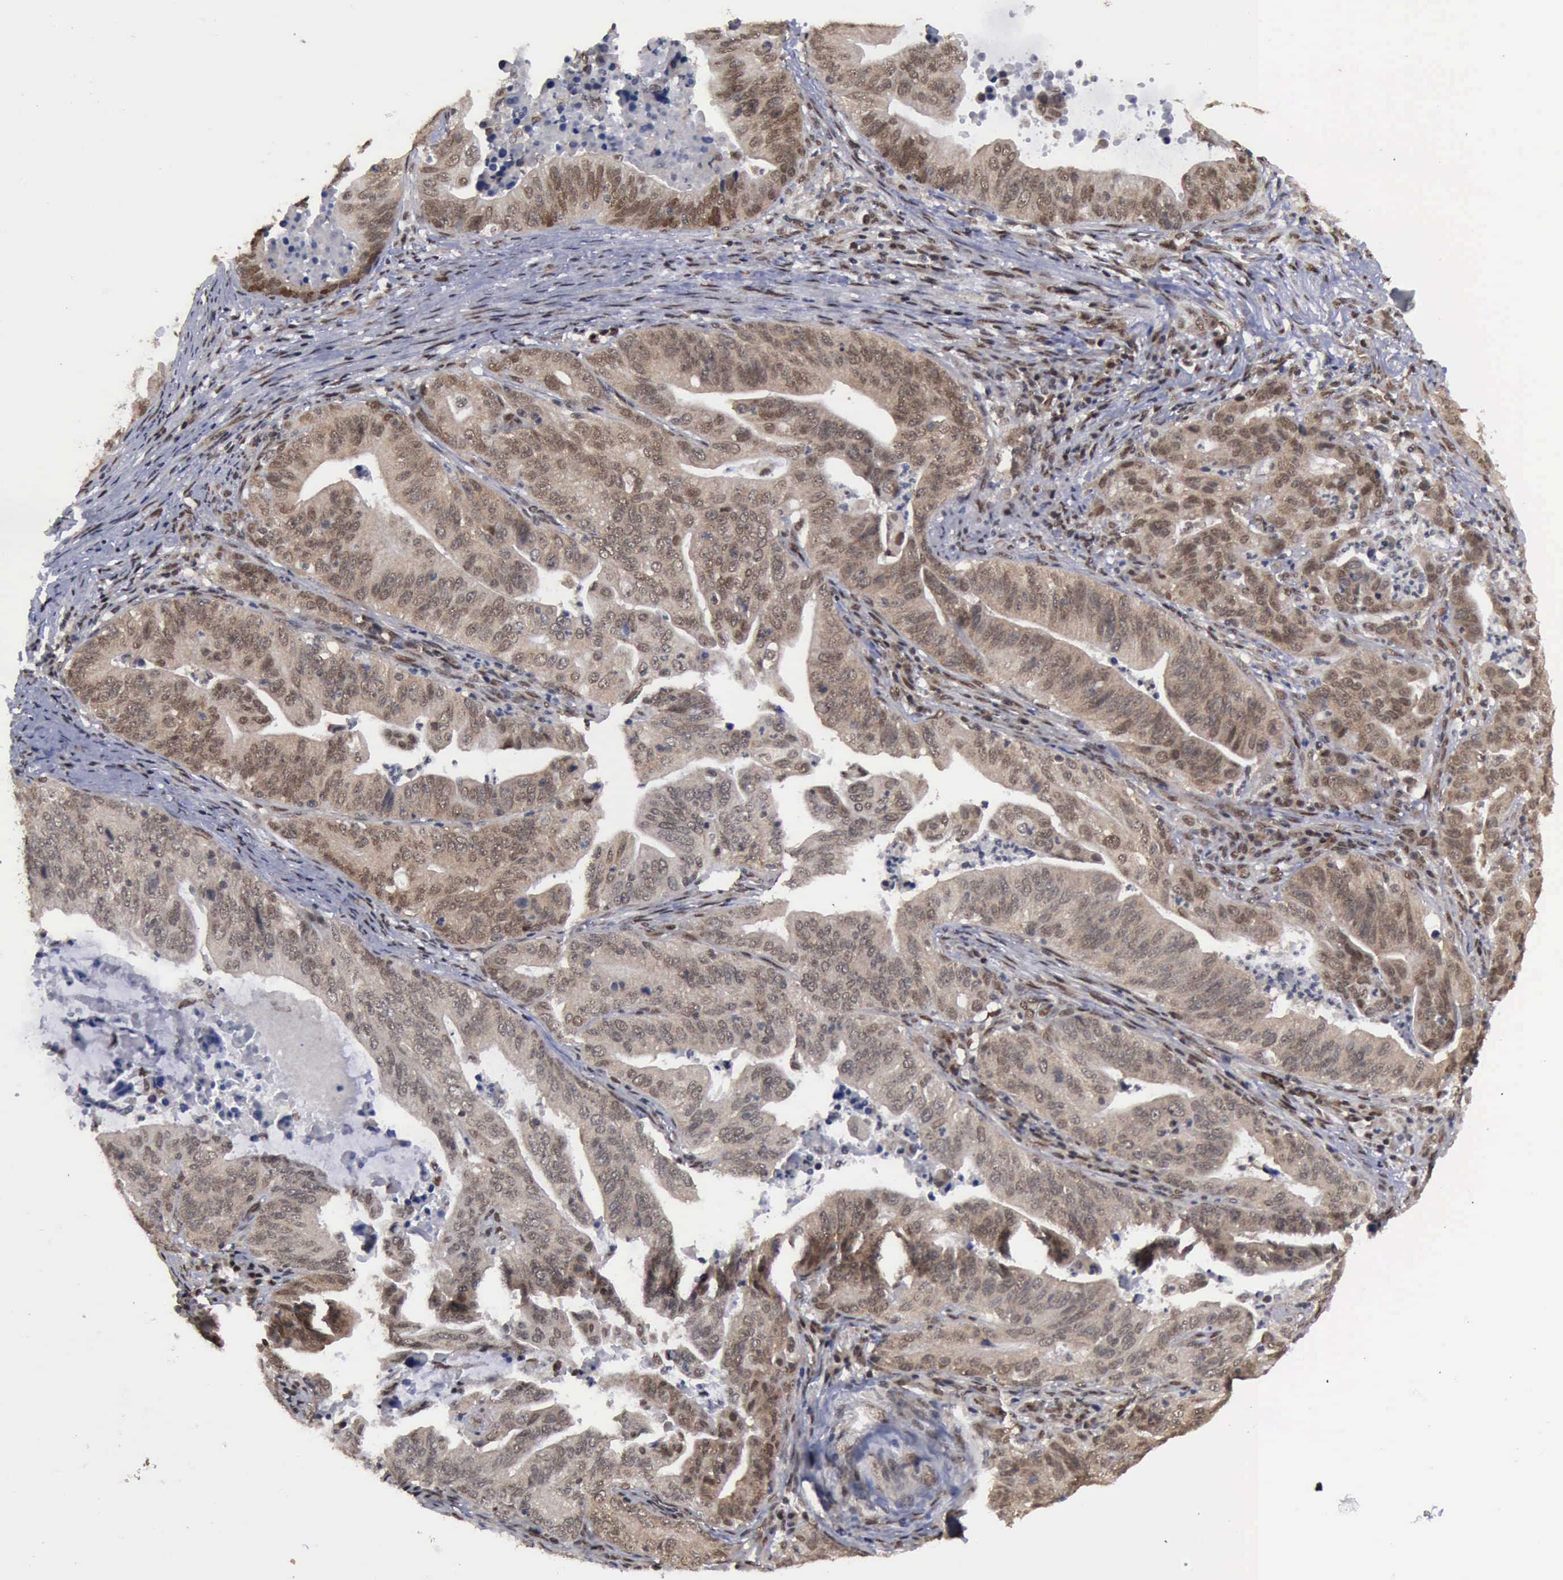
{"staining": {"intensity": "moderate", "quantity": ">75%", "location": "cytoplasmic/membranous,nuclear"}, "tissue": "stomach cancer", "cell_type": "Tumor cells", "image_type": "cancer", "snomed": [{"axis": "morphology", "description": "Adenocarcinoma, NOS"}, {"axis": "topography", "description": "Stomach, upper"}], "caption": "This is an image of immunohistochemistry (IHC) staining of stomach cancer, which shows moderate positivity in the cytoplasmic/membranous and nuclear of tumor cells.", "gene": "RTCB", "patient": {"sex": "female", "age": 50}}